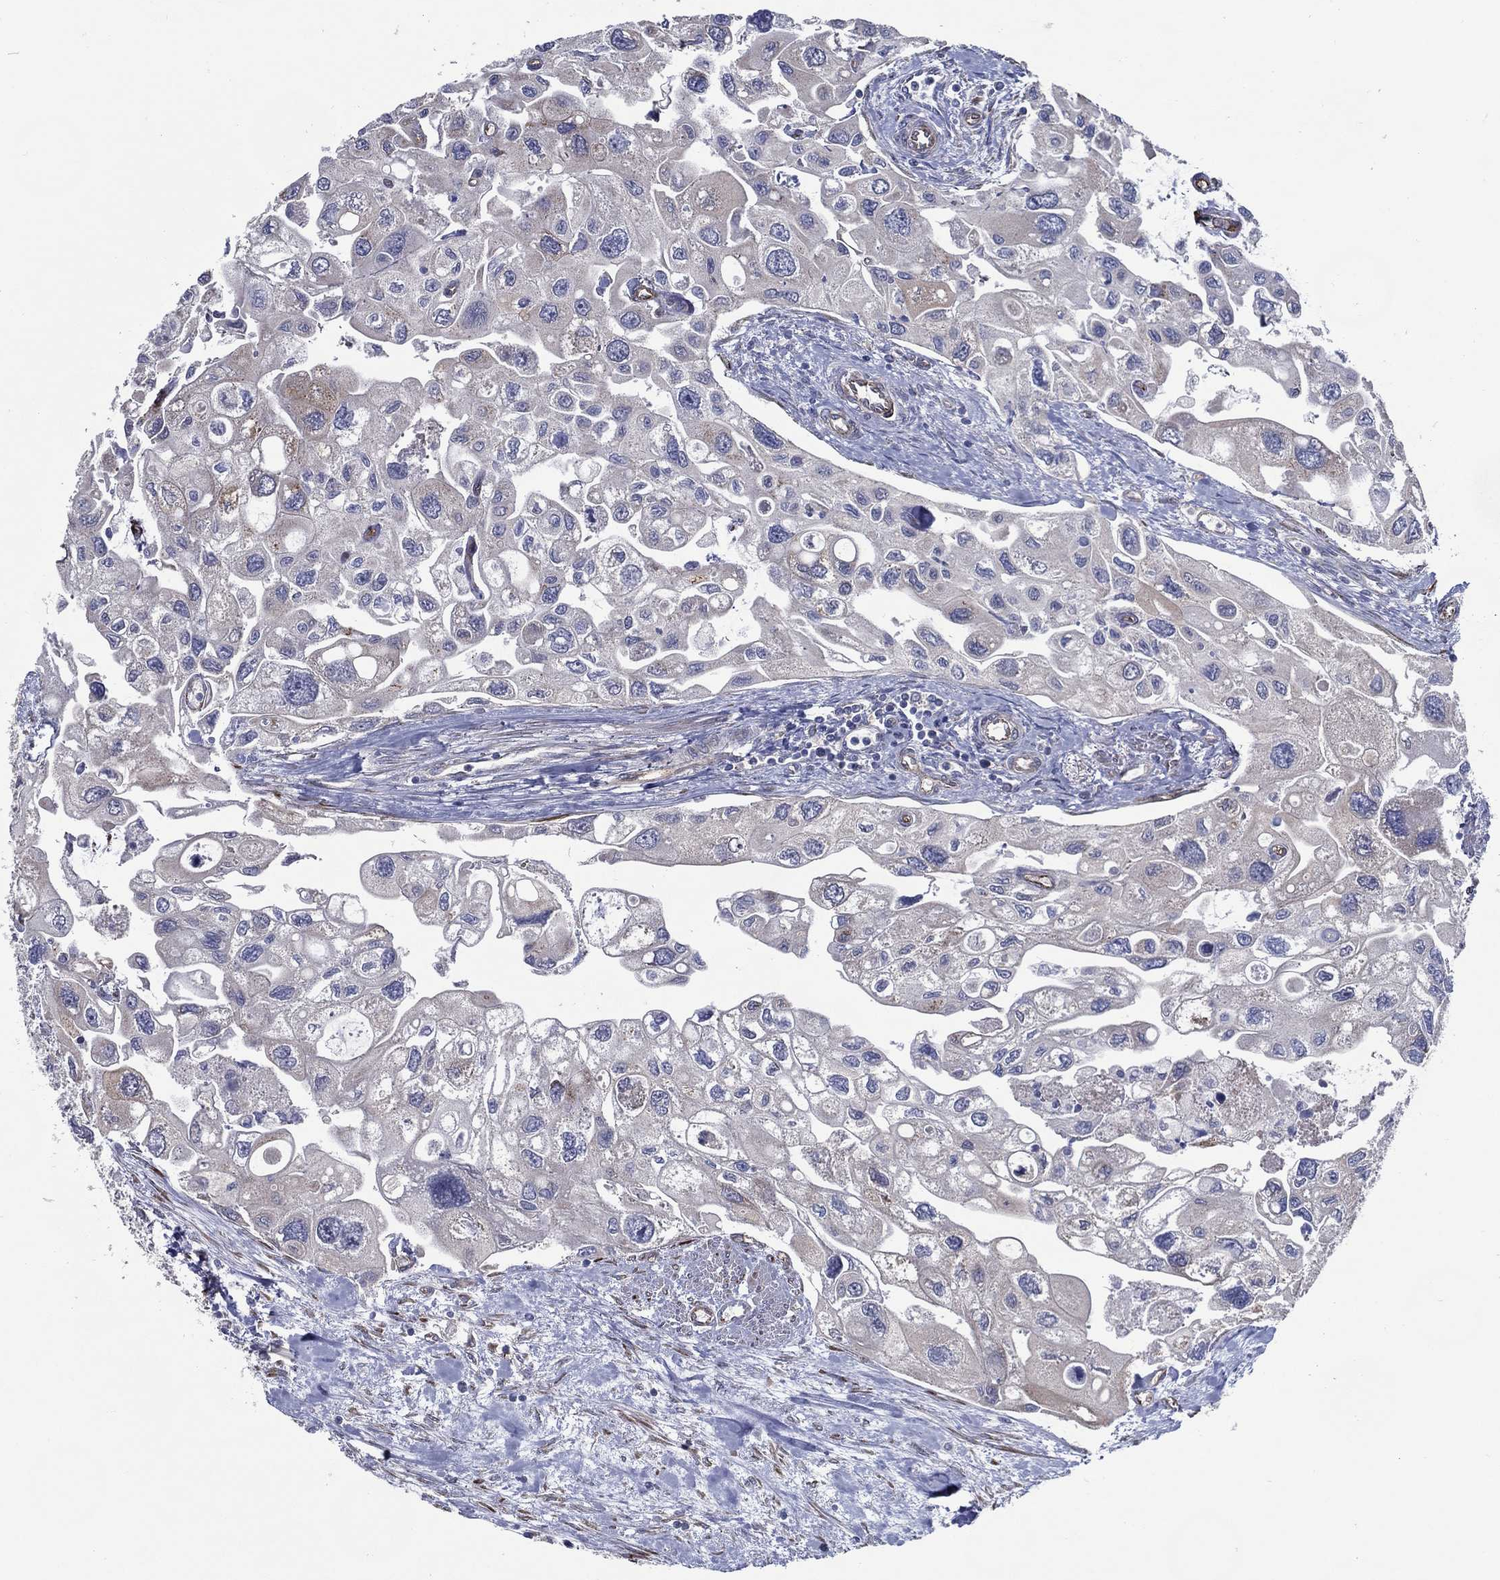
{"staining": {"intensity": "negative", "quantity": "none", "location": "none"}, "tissue": "urothelial cancer", "cell_type": "Tumor cells", "image_type": "cancer", "snomed": [{"axis": "morphology", "description": "Urothelial carcinoma, High grade"}, {"axis": "topography", "description": "Urinary bladder"}], "caption": "Histopathology image shows no protein staining in tumor cells of urothelial carcinoma (high-grade) tissue.", "gene": "ARHGAP11A", "patient": {"sex": "male", "age": 59}}